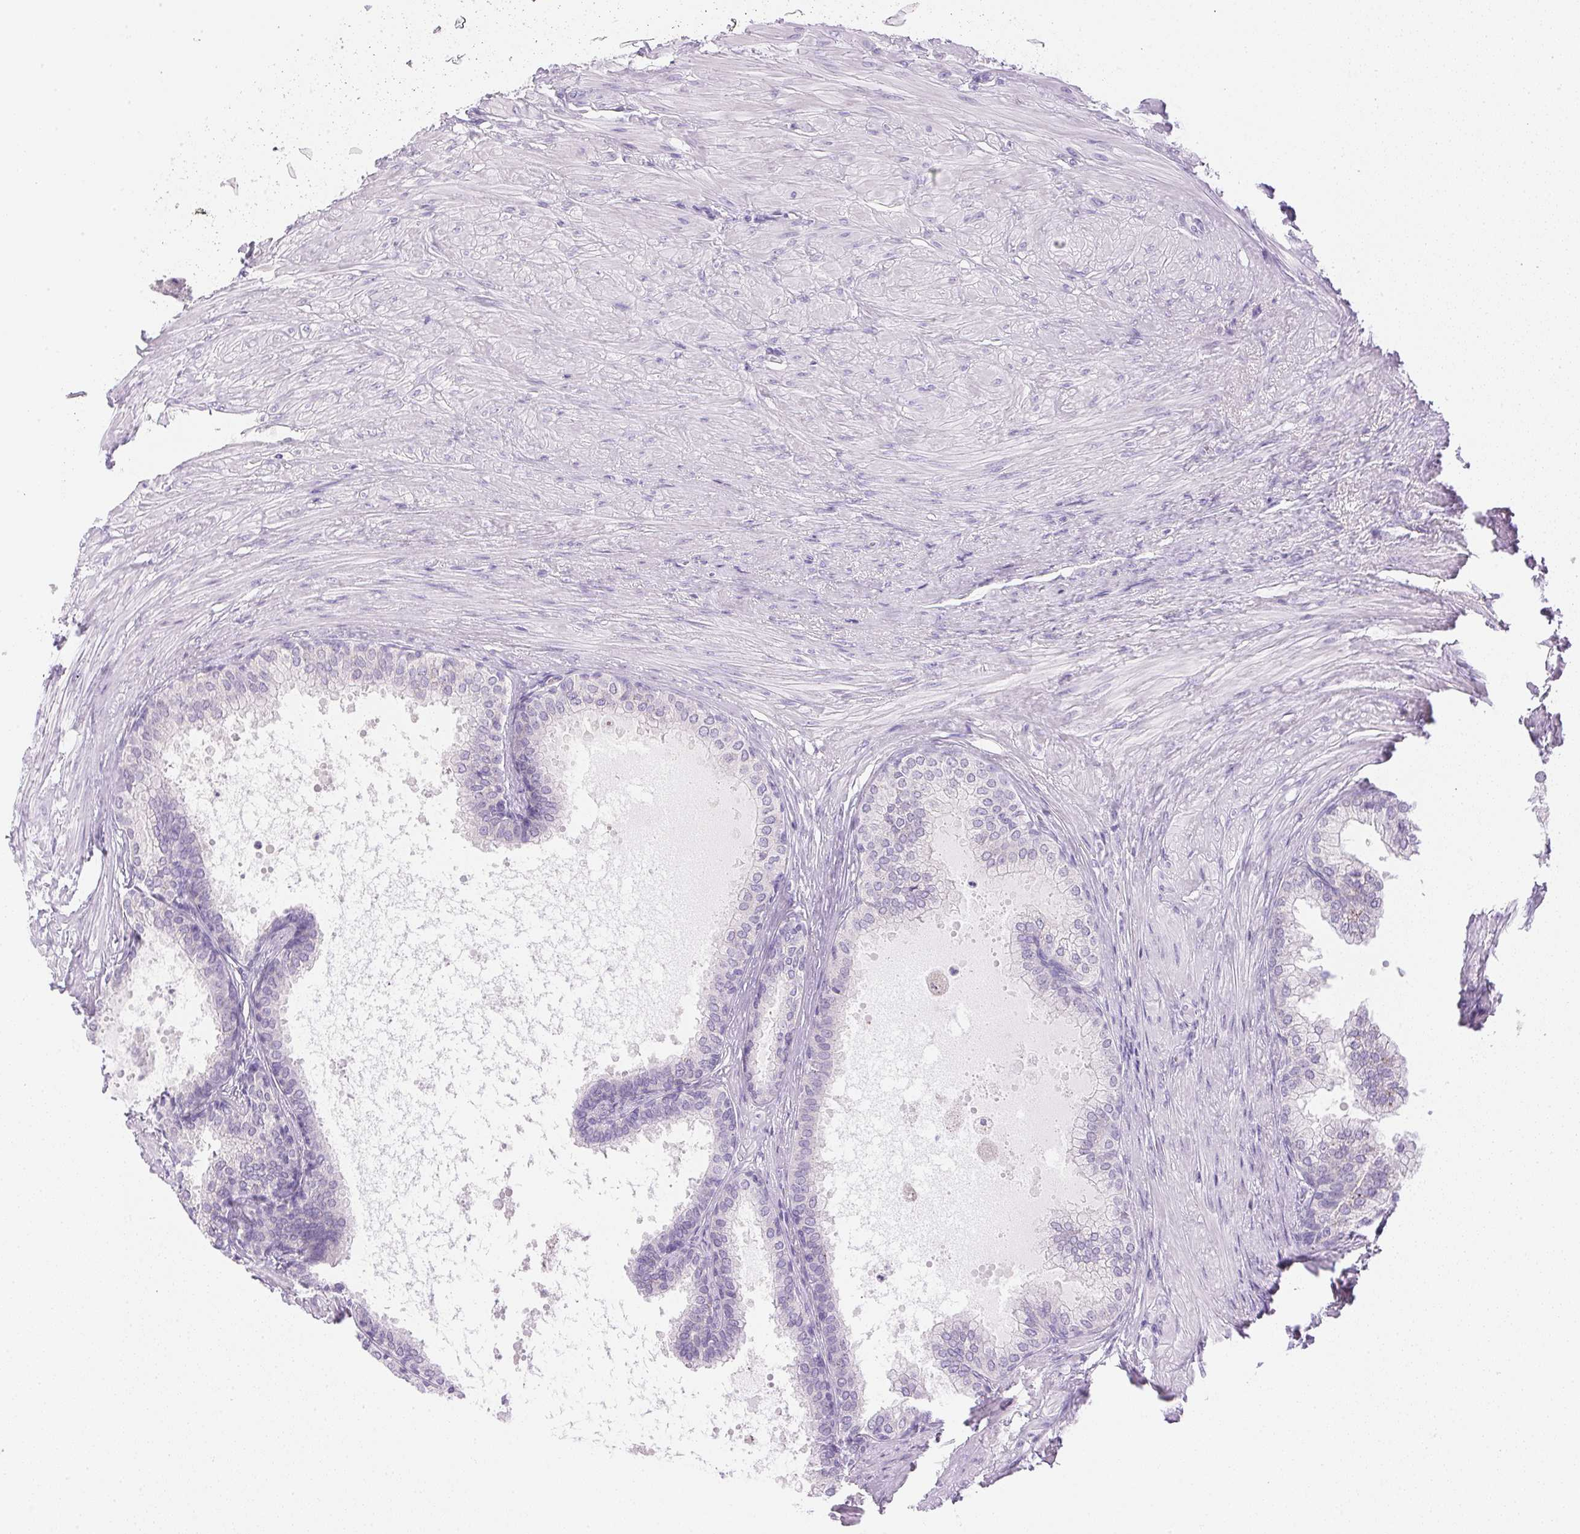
{"staining": {"intensity": "negative", "quantity": "none", "location": "none"}, "tissue": "prostate", "cell_type": "Glandular cells", "image_type": "normal", "snomed": [{"axis": "morphology", "description": "Normal tissue, NOS"}, {"axis": "topography", "description": "Prostate"}, {"axis": "topography", "description": "Peripheral nerve tissue"}], "caption": "Micrograph shows no protein expression in glandular cells of benign prostate. (DAB IHC visualized using brightfield microscopy, high magnification).", "gene": "ATP6V1G3", "patient": {"sex": "male", "age": 55}}